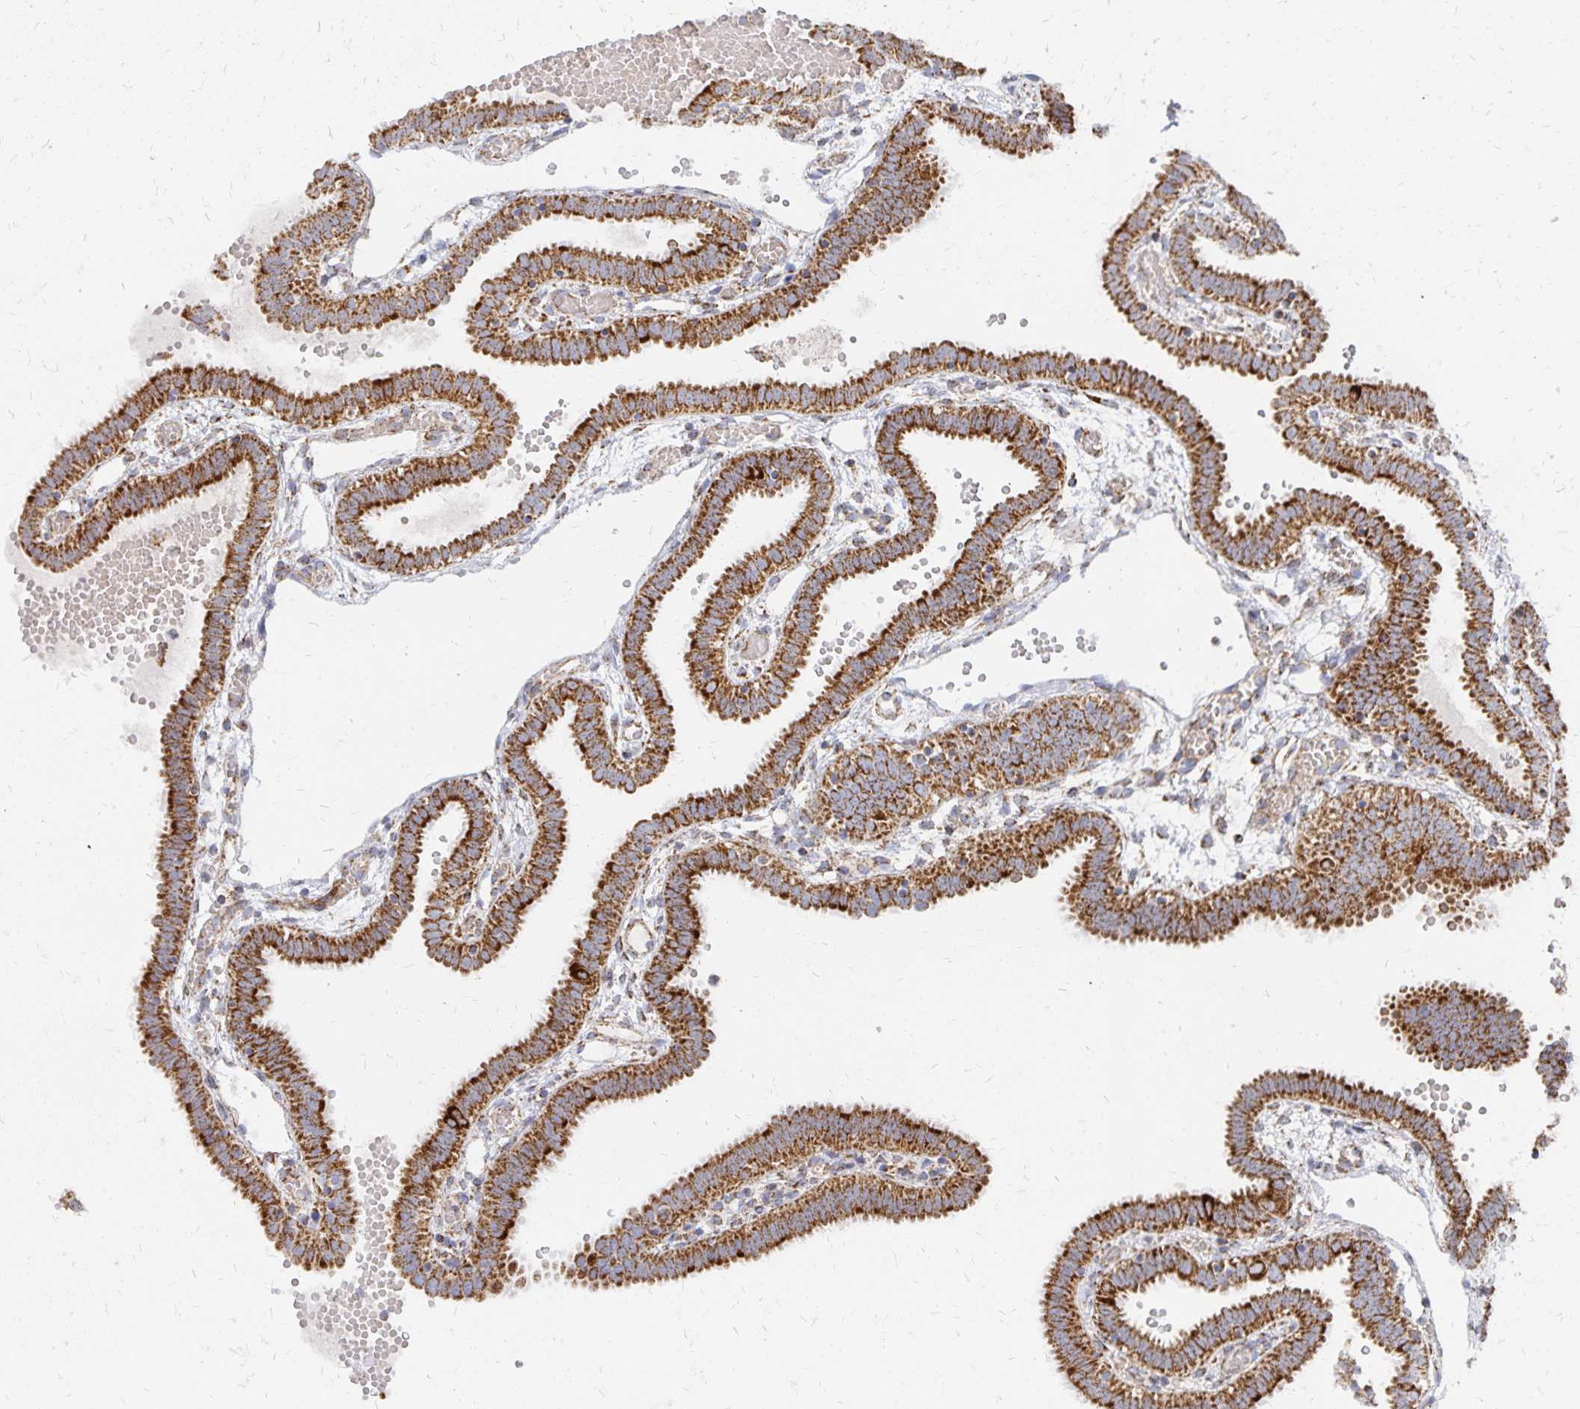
{"staining": {"intensity": "strong", "quantity": ">75%", "location": "cytoplasmic/membranous"}, "tissue": "fallopian tube", "cell_type": "Glandular cells", "image_type": "normal", "snomed": [{"axis": "morphology", "description": "Normal tissue, NOS"}, {"axis": "topography", "description": "Fallopian tube"}], "caption": "IHC histopathology image of benign fallopian tube: human fallopian tube stained using IHC demonstrates high levels of strong protein expression localized specifically in the cytoplasmic/membranous of glandular cells, appearing as a cytoplasmic/membranous brown color.", "gene": "STOML2", "patient": {"sex": "female", "age": 37}}